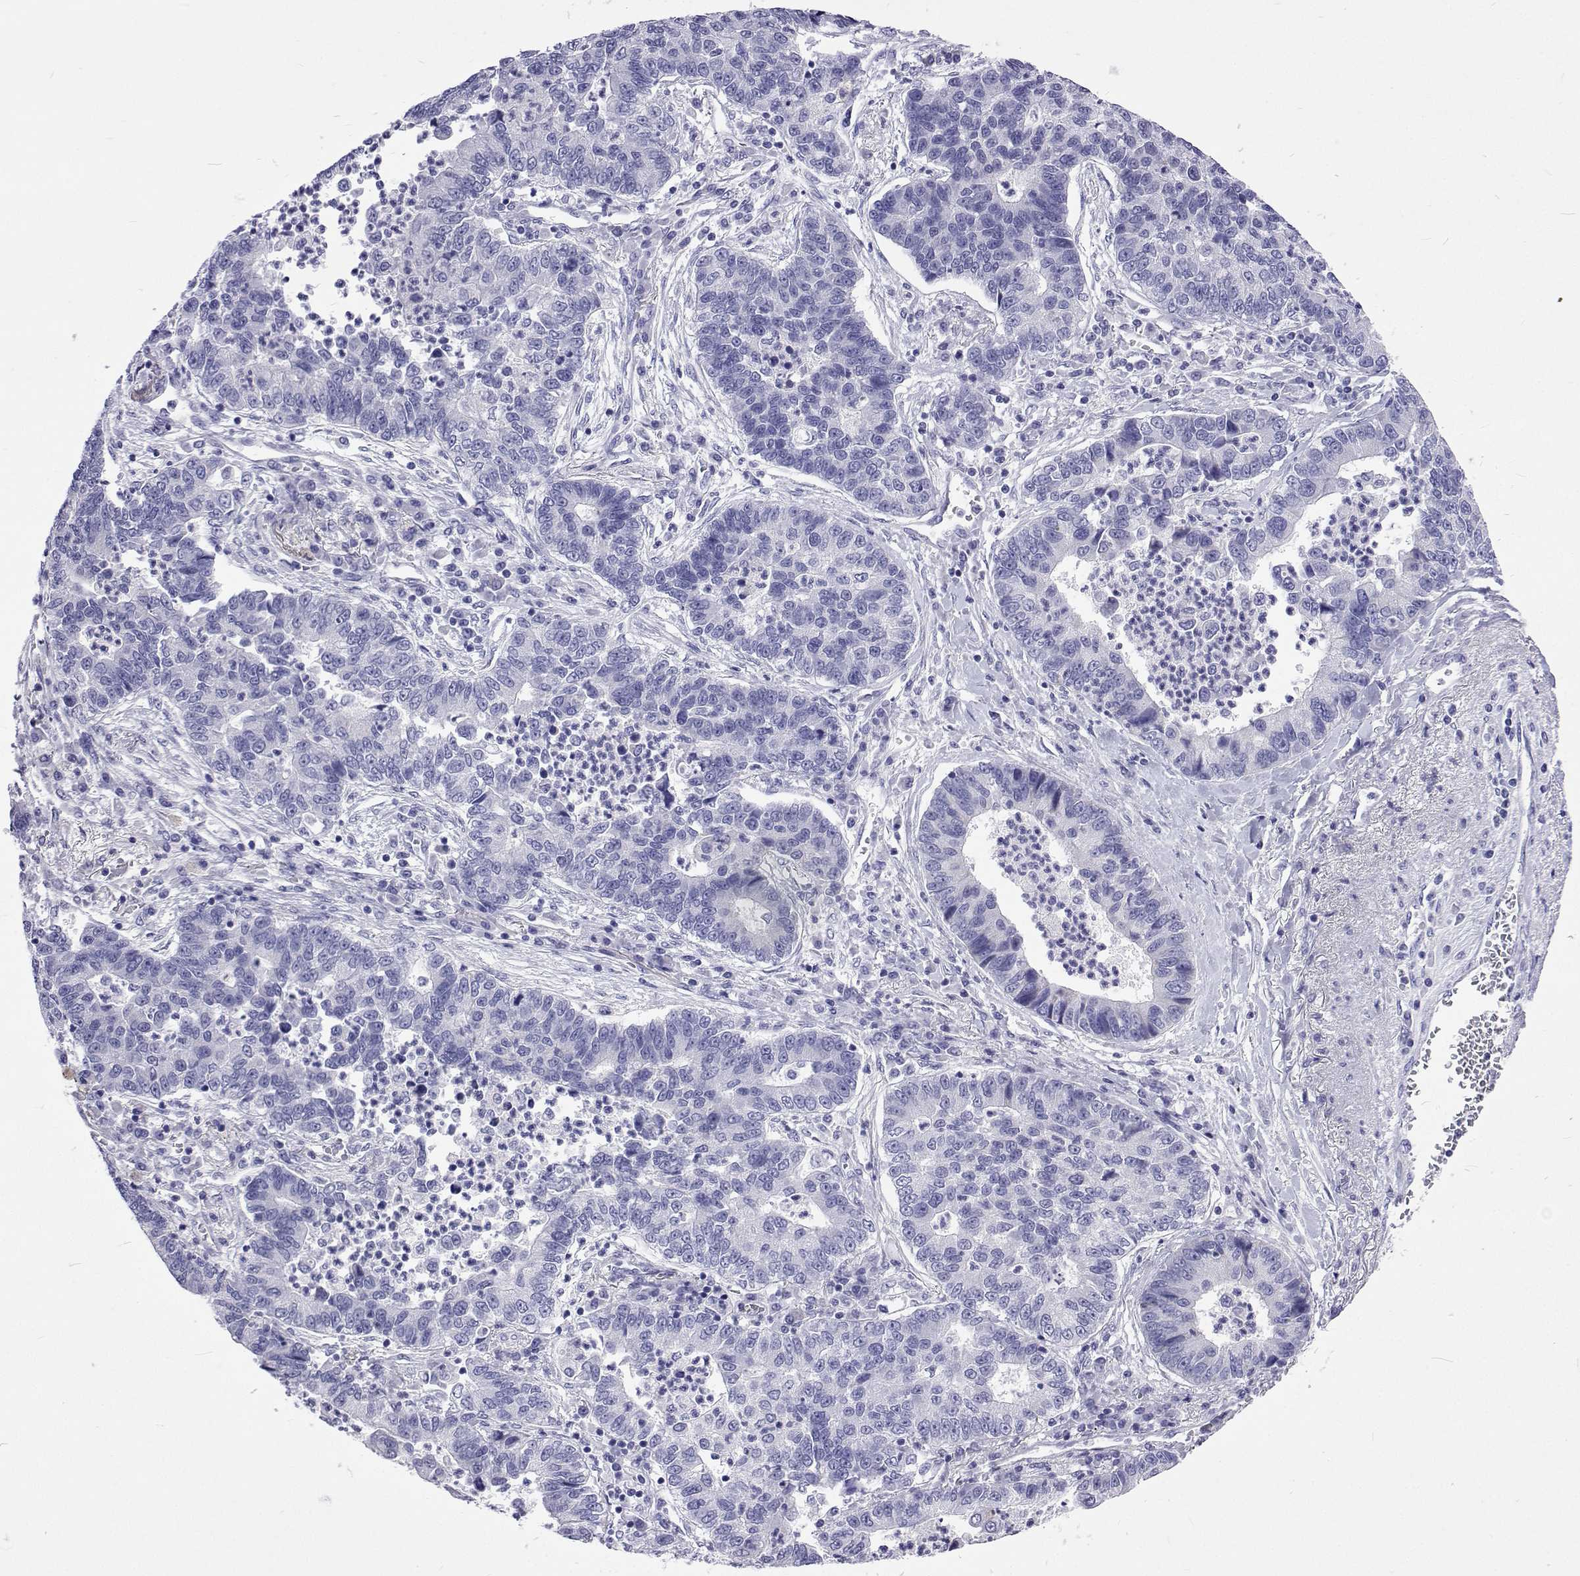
{"staining": {"intensity": "negative", "quantity": "none", "location": "none"}, "tissue": "lung cancer", "cell_type": "Tumor cells", "image_type": "cancer", "snomed": [{"axis": "morphology", "description": "Adenocarcinoma, NOS"}, {"axis": "topography", "description": "Lung"}], "caption": "Human lung cancer stained for a protein using immunohistochemistry (IHC) exhibits no staining in tumor cells.", "gene": "UMODL1", "patient": {"sex": "female", "age": 57}}